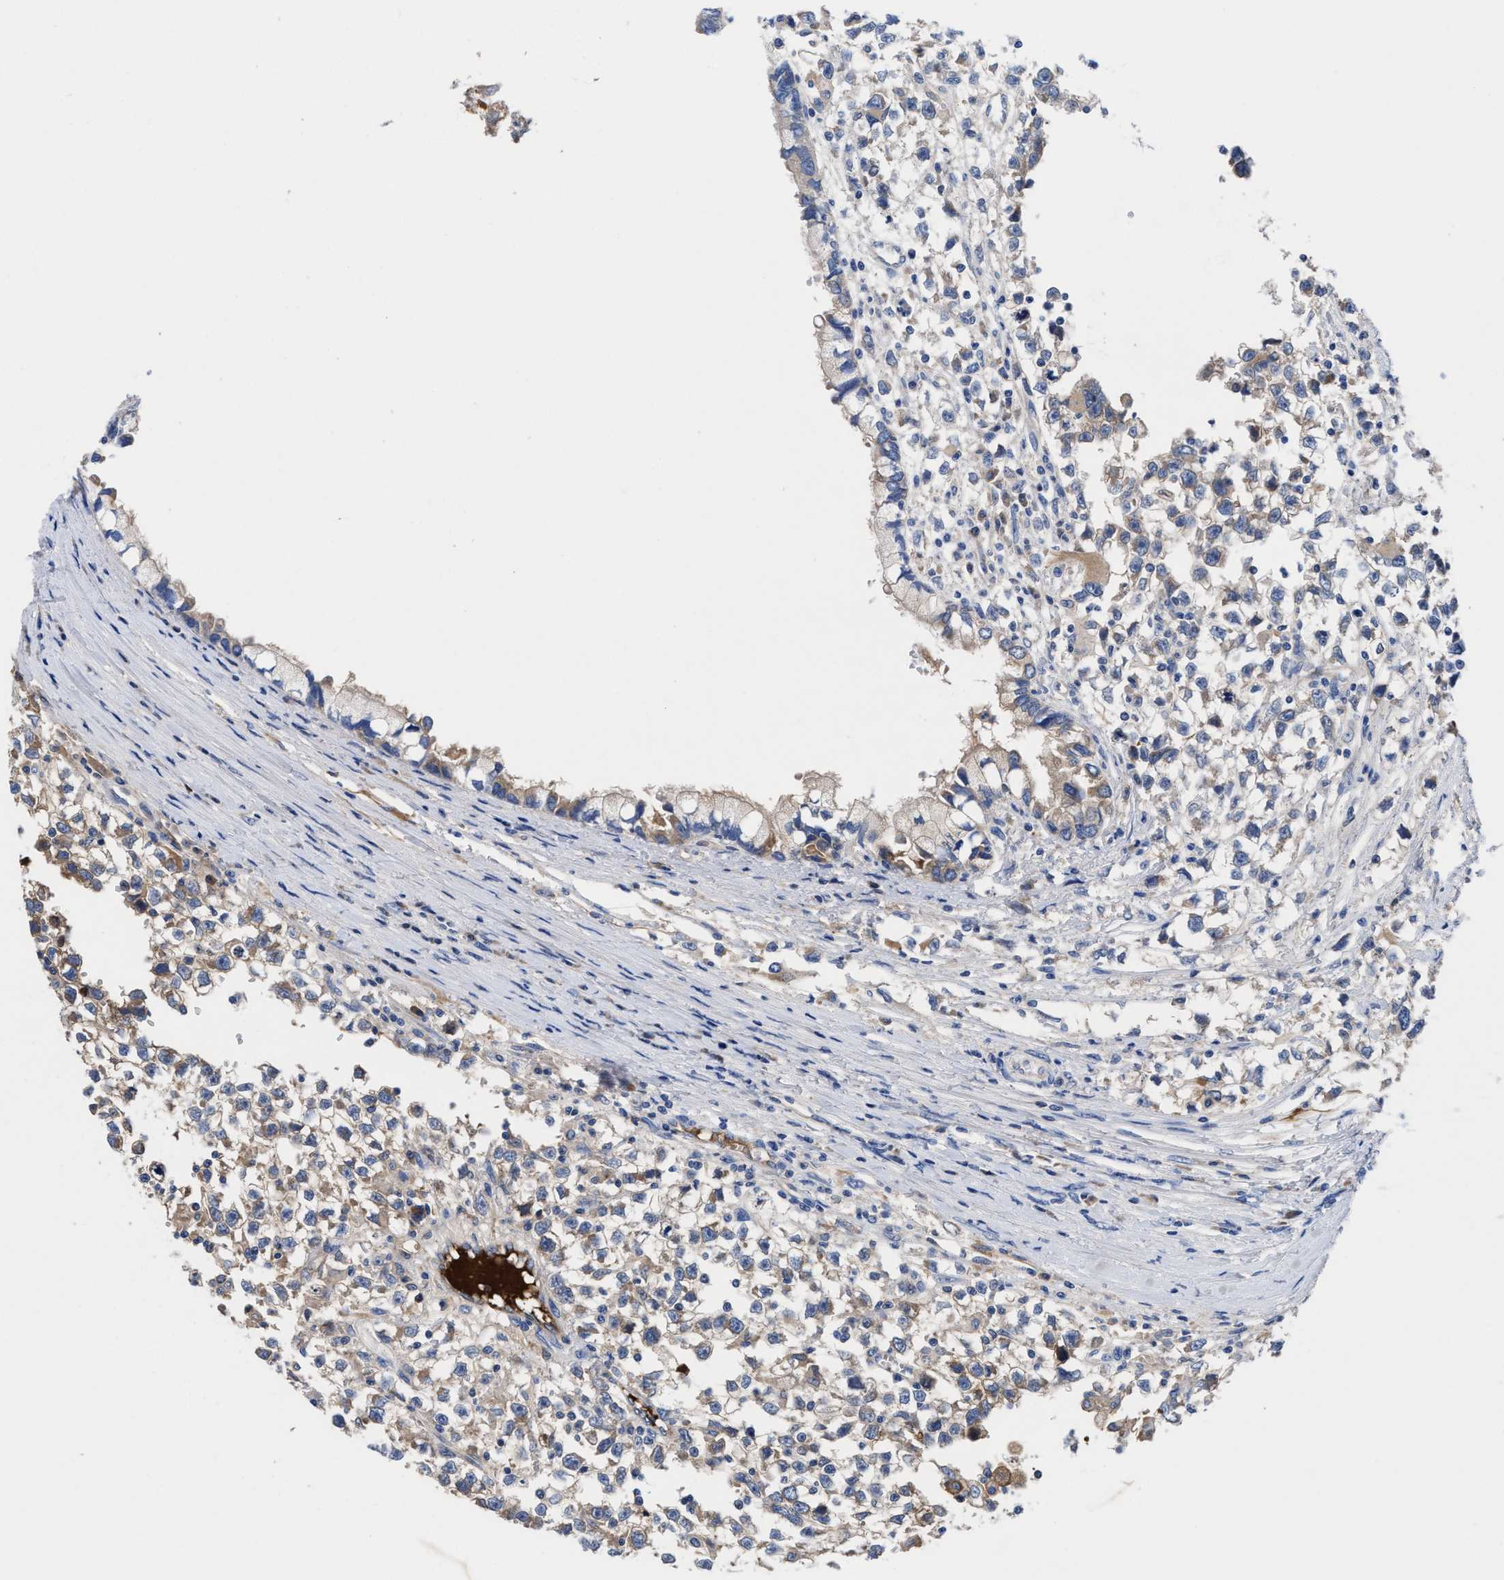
{"staining": {"intensity": "weak", "quantity": "<25%", "location": "cytoplasmic/membranous"}, "tissue": "testis cancer", "cell_type": "Tumor cells", "image_type": "cancer", "snomed": [{"axis": "morphology", "description": "Seminoma, NOS"}, {"axis": "morphology", "description": "Carcinoma, Embryonal, NOS"}, {"axis": "topography", "description": "Testis"}], "caption": "This is an immunohistochemistry (IHC) photomicrograph of human testis embryonal carcinoma. There is no staining in tumor cells.", "gene": "DHRS13", "patient": {"sex": "male", "age": 51}}